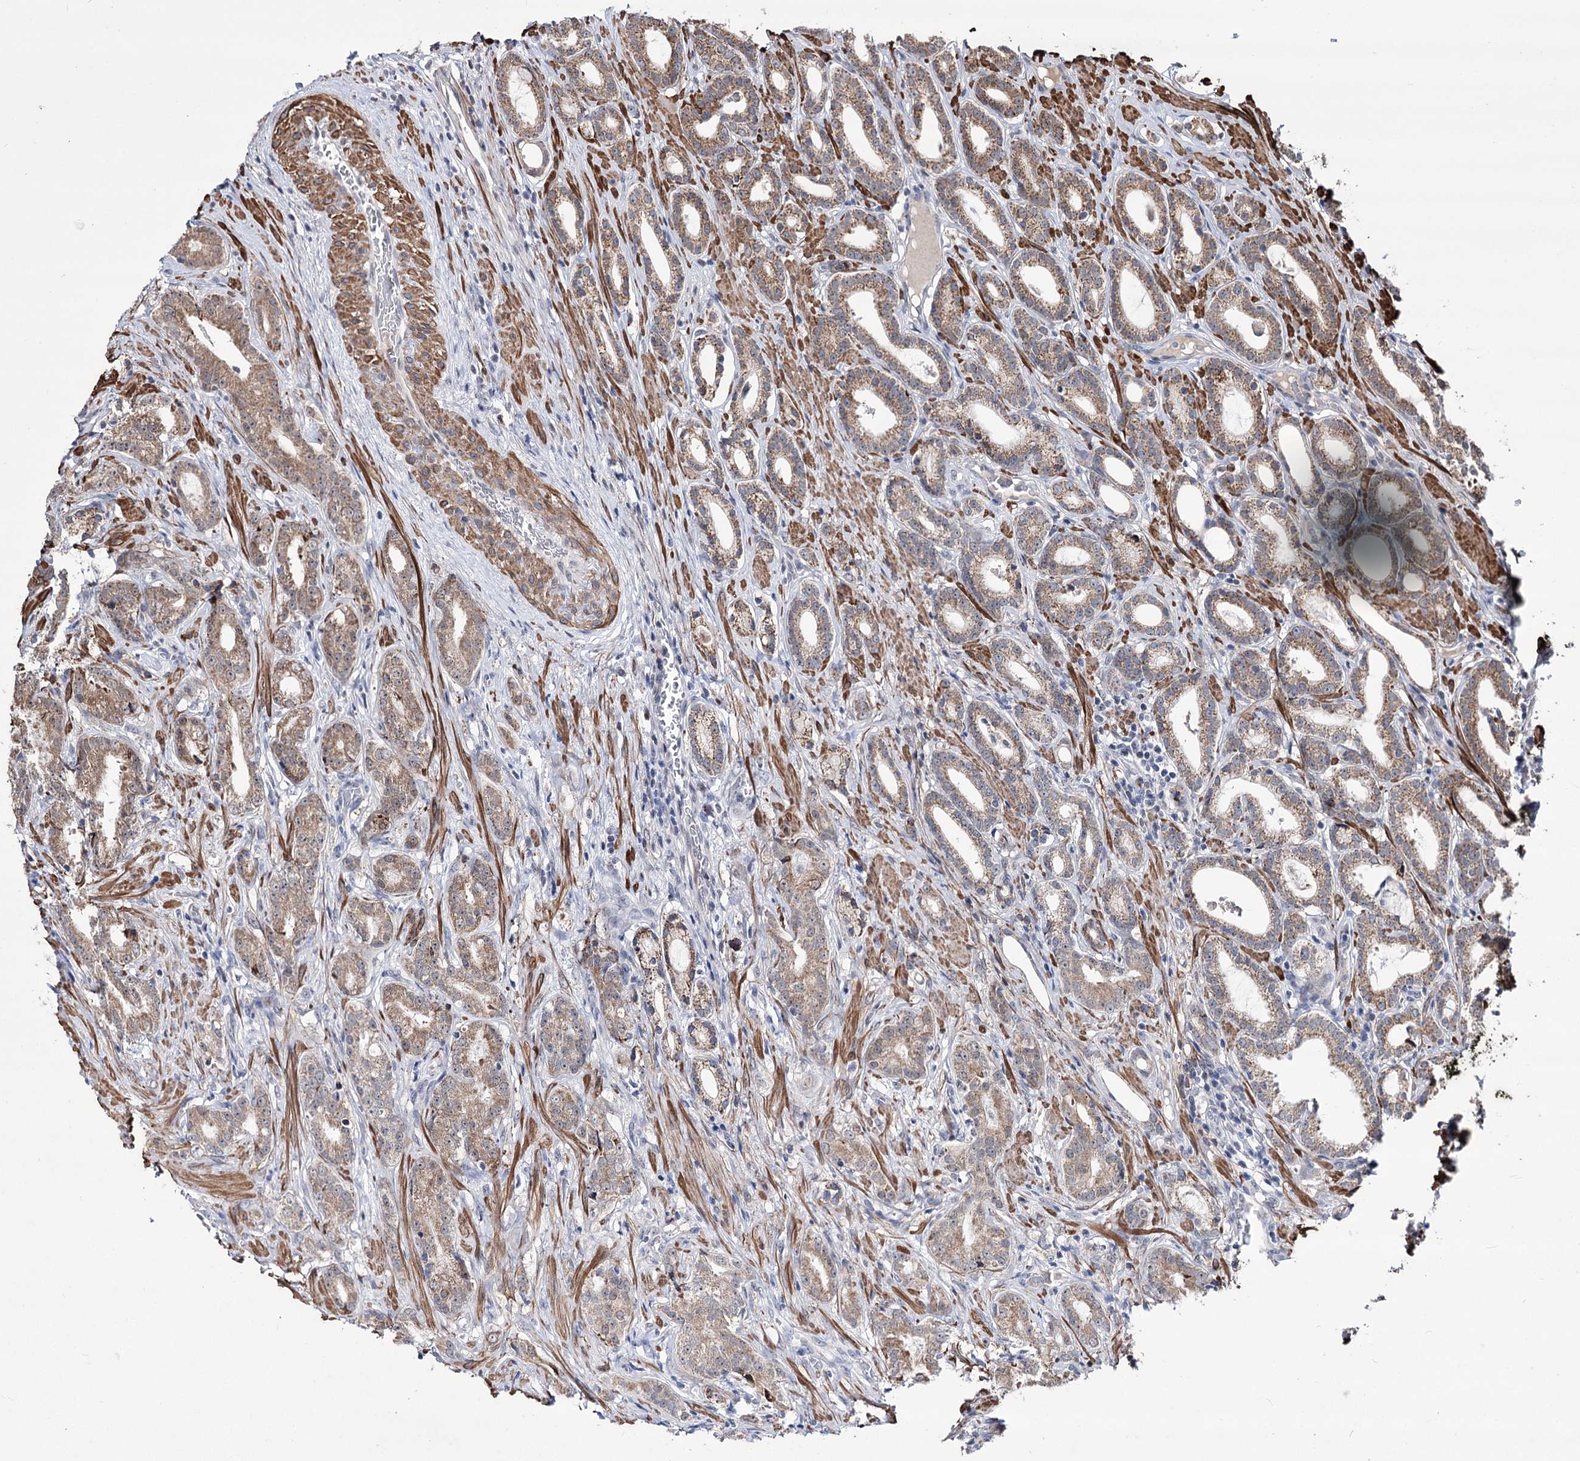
{"staining": {"intensity": "moderate", "quantity": ">75%", "location": "cytoplasmic/membranous"}, "tissue": "prostate cancer", "cell_type": "Tumor cells", "image_type": "cancer", "snomed": [{"axis": "morphology", "description": "Adenocarcinoma, Low grade"}, {"axis": "topography", "description": "Prostate"}], "caption": "Immunohistochemistry histopathology image of human prostate low-grade adenocarcinoma stained for a protein (brown), which exhibits medium levels of moderate cytoplasmic/membranous staining in approximately >75% of tumor cells.", "gene": "PPRC1", "patient": {"sex": "male", "age": 71}}